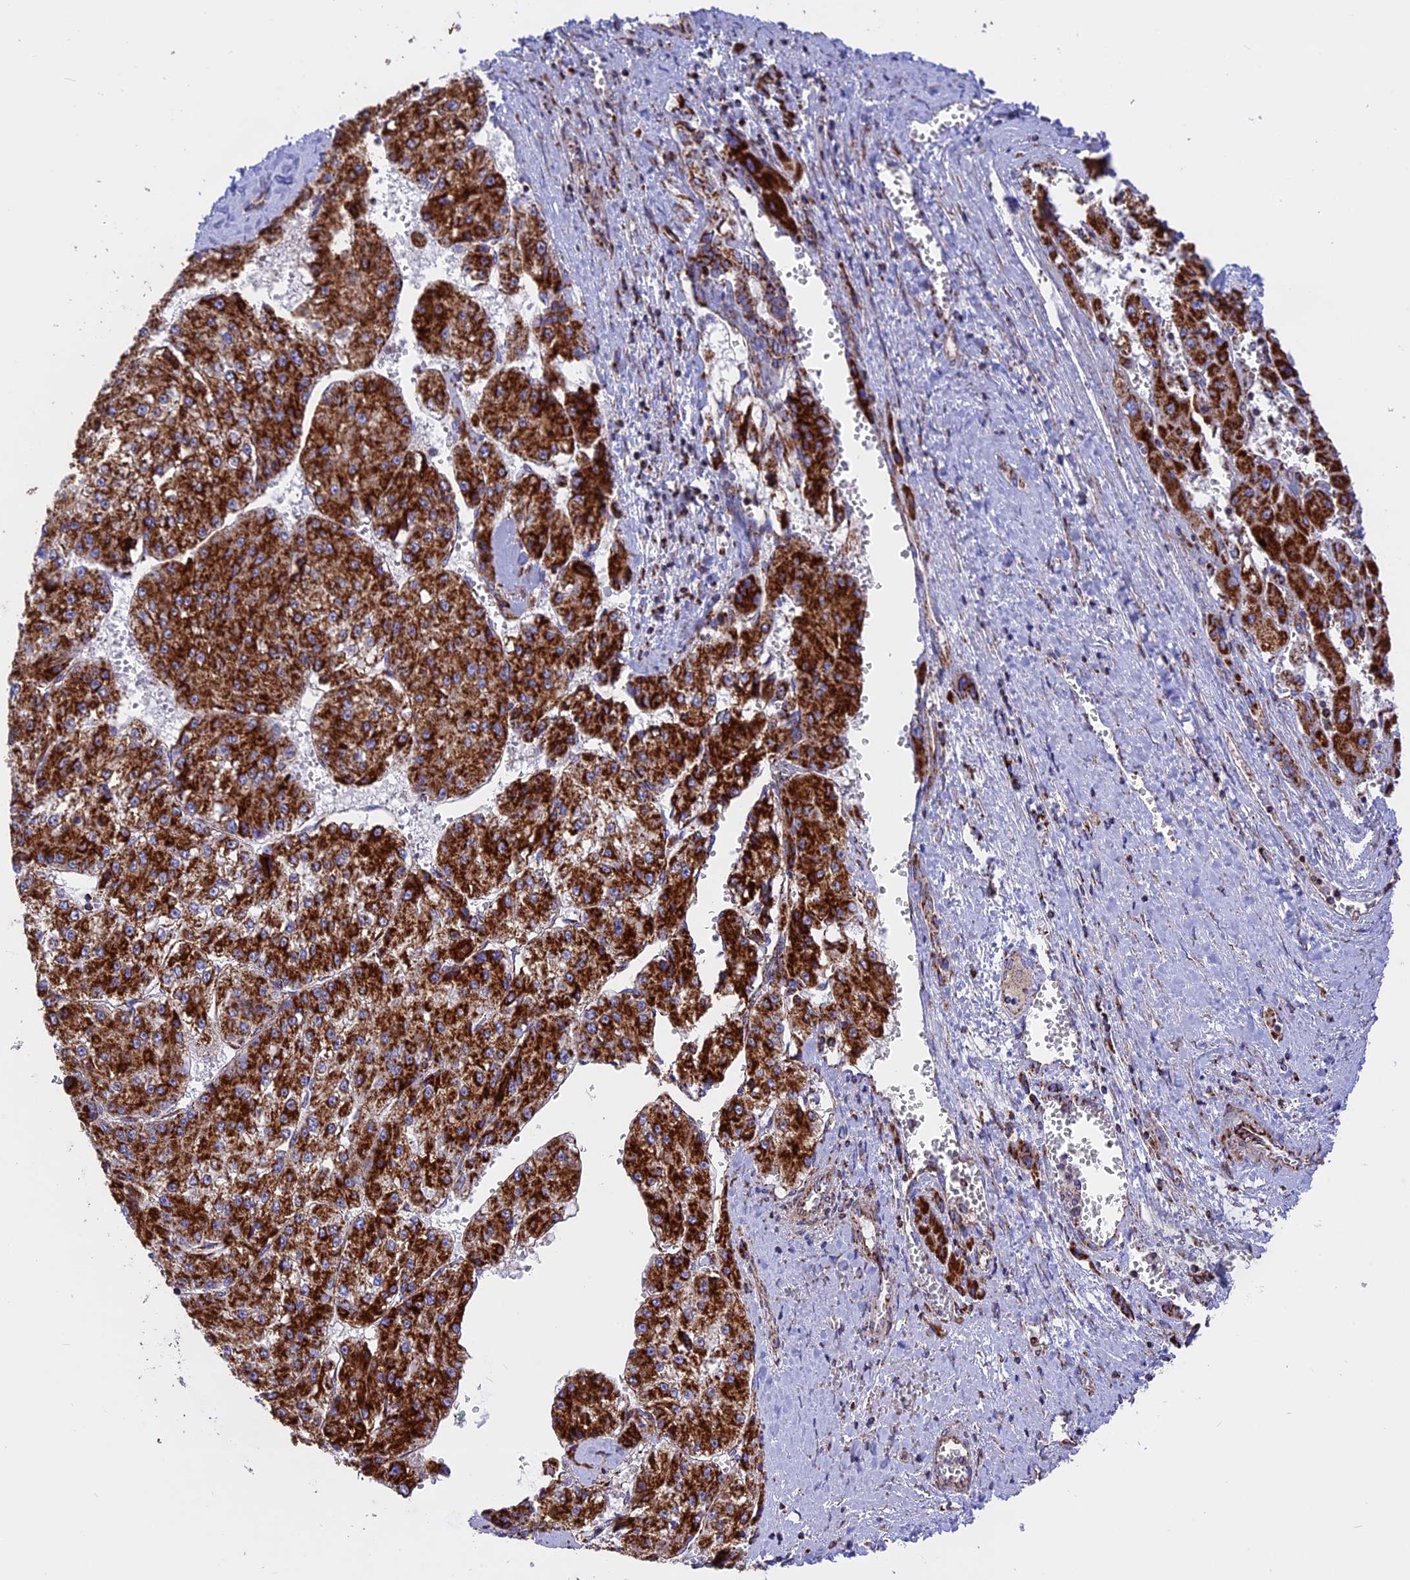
{"staining": {"intensity": "strong", "quantity": ">75%", "location": "cytoplasmic/membranous"}, "tissue": "liver cancer", "cell_type": "Tumor cells", "image_type": "cancer", "snomed": [{"axis": "morphology", "description": "Carcinoma, Hepatocellular, NOS"}, {"axis": "topography", "description": "Liver"}], "caption": "High-power microscopy captured an IHC micrograph of liver cancer, revealing strong cytoplasmic/membranous positivity in about >75% of tumor cells.", "gene": "UQCRB", "patient": {"sex": "female", "age": 73}}